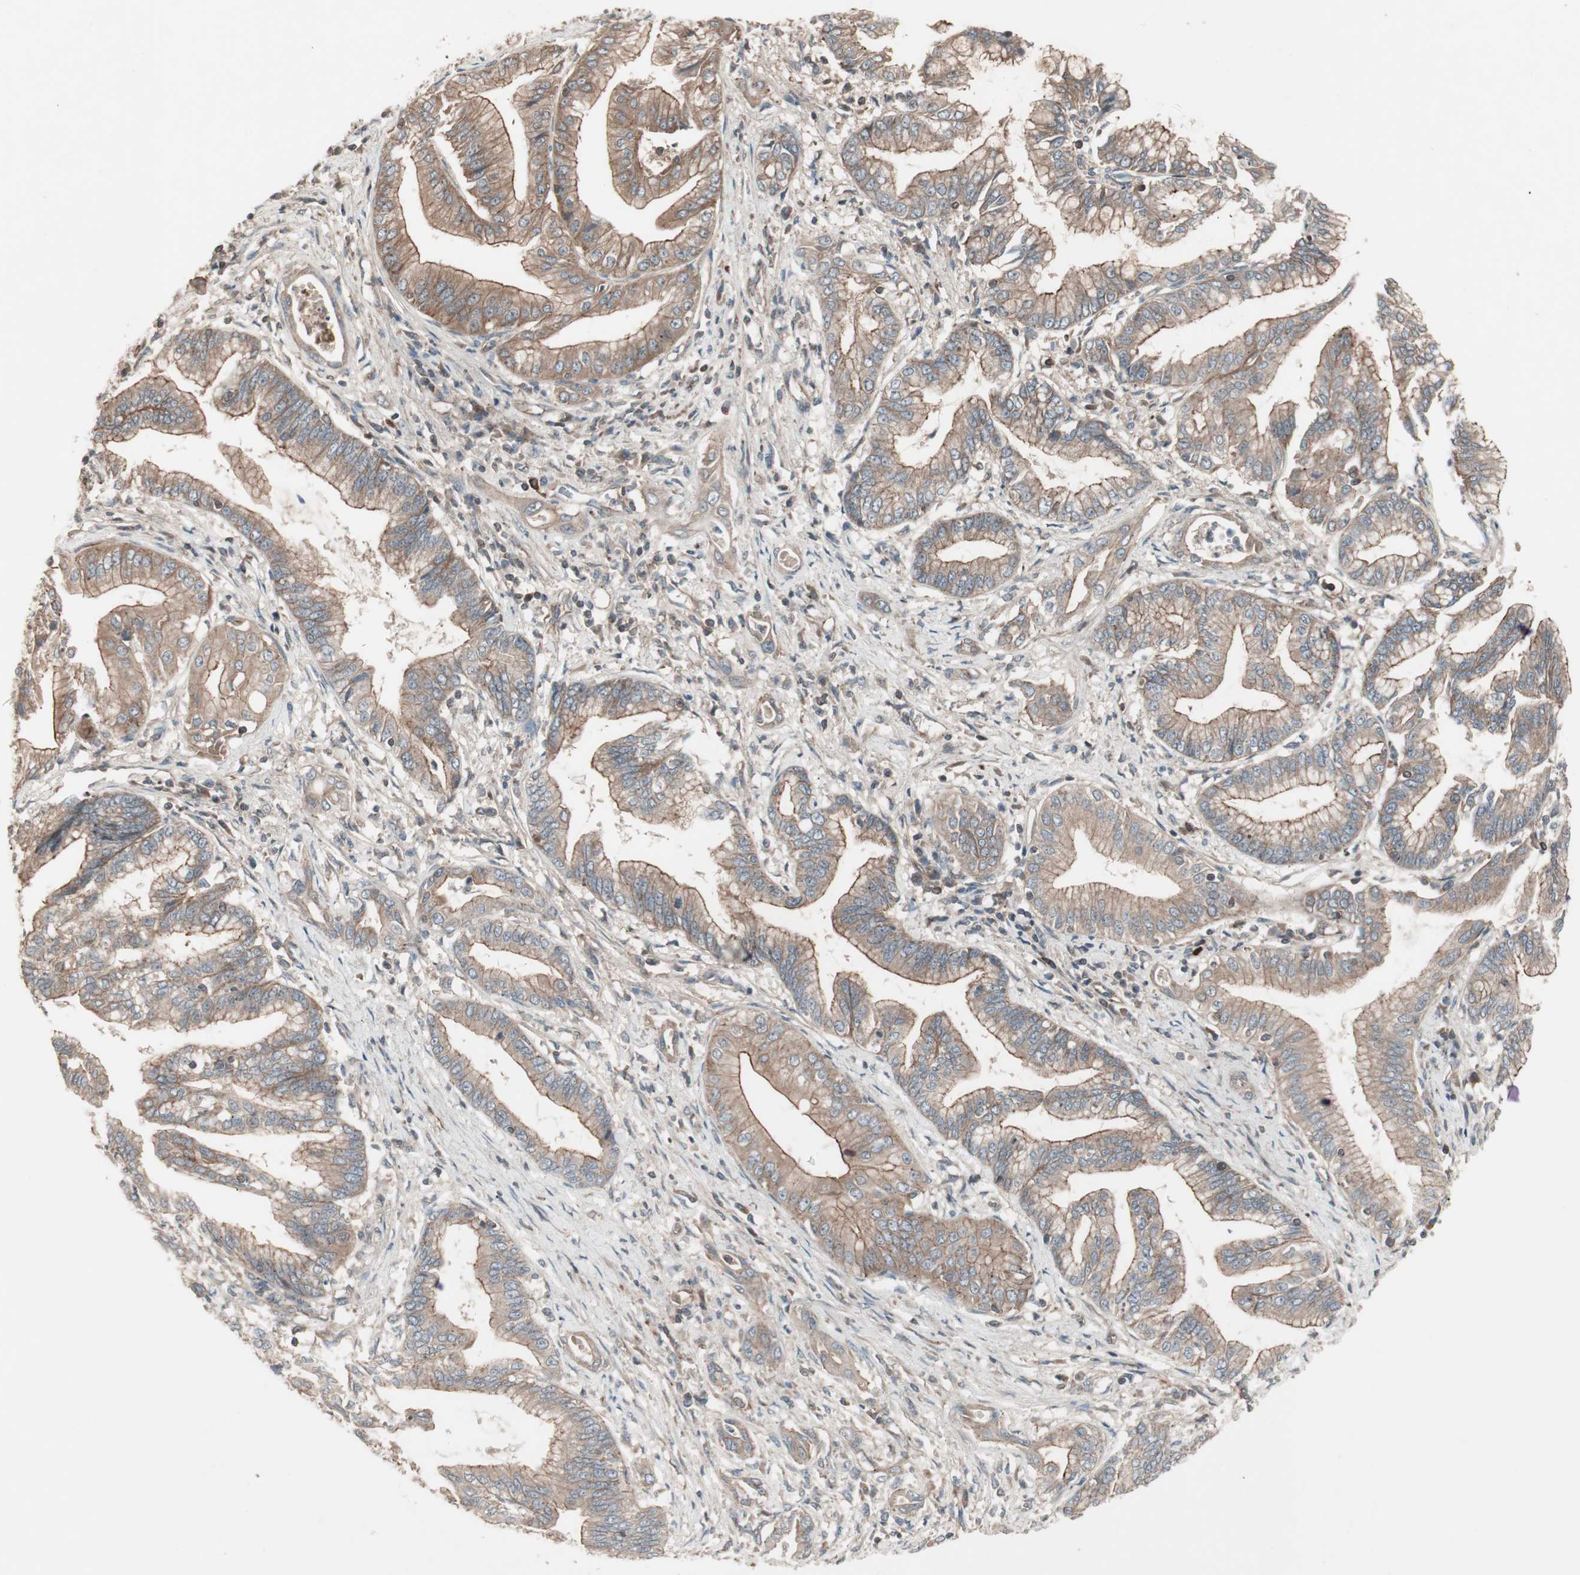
{"staining": {"intensity": "moderate", "quantity": ">75%", "location": "cytoplasmic/membranous"}, "tissue": "pancreatic cancer", "cell_type": "Tumor cells", "image_type": "cancer", "snomed": [{"axis": "morphology", "description": "Adenocarcinoma, NOS"}, {"axis": "topography", "description": "Pancreas"}], "caption": "A micrograph of human pancreatic adenocarcinoma stained for a protein shows moderate cytoplasmic/membranous brown staining in tumor cells.", "gene": "TFPI", "patient": {"sex": "female", "age": 64}}